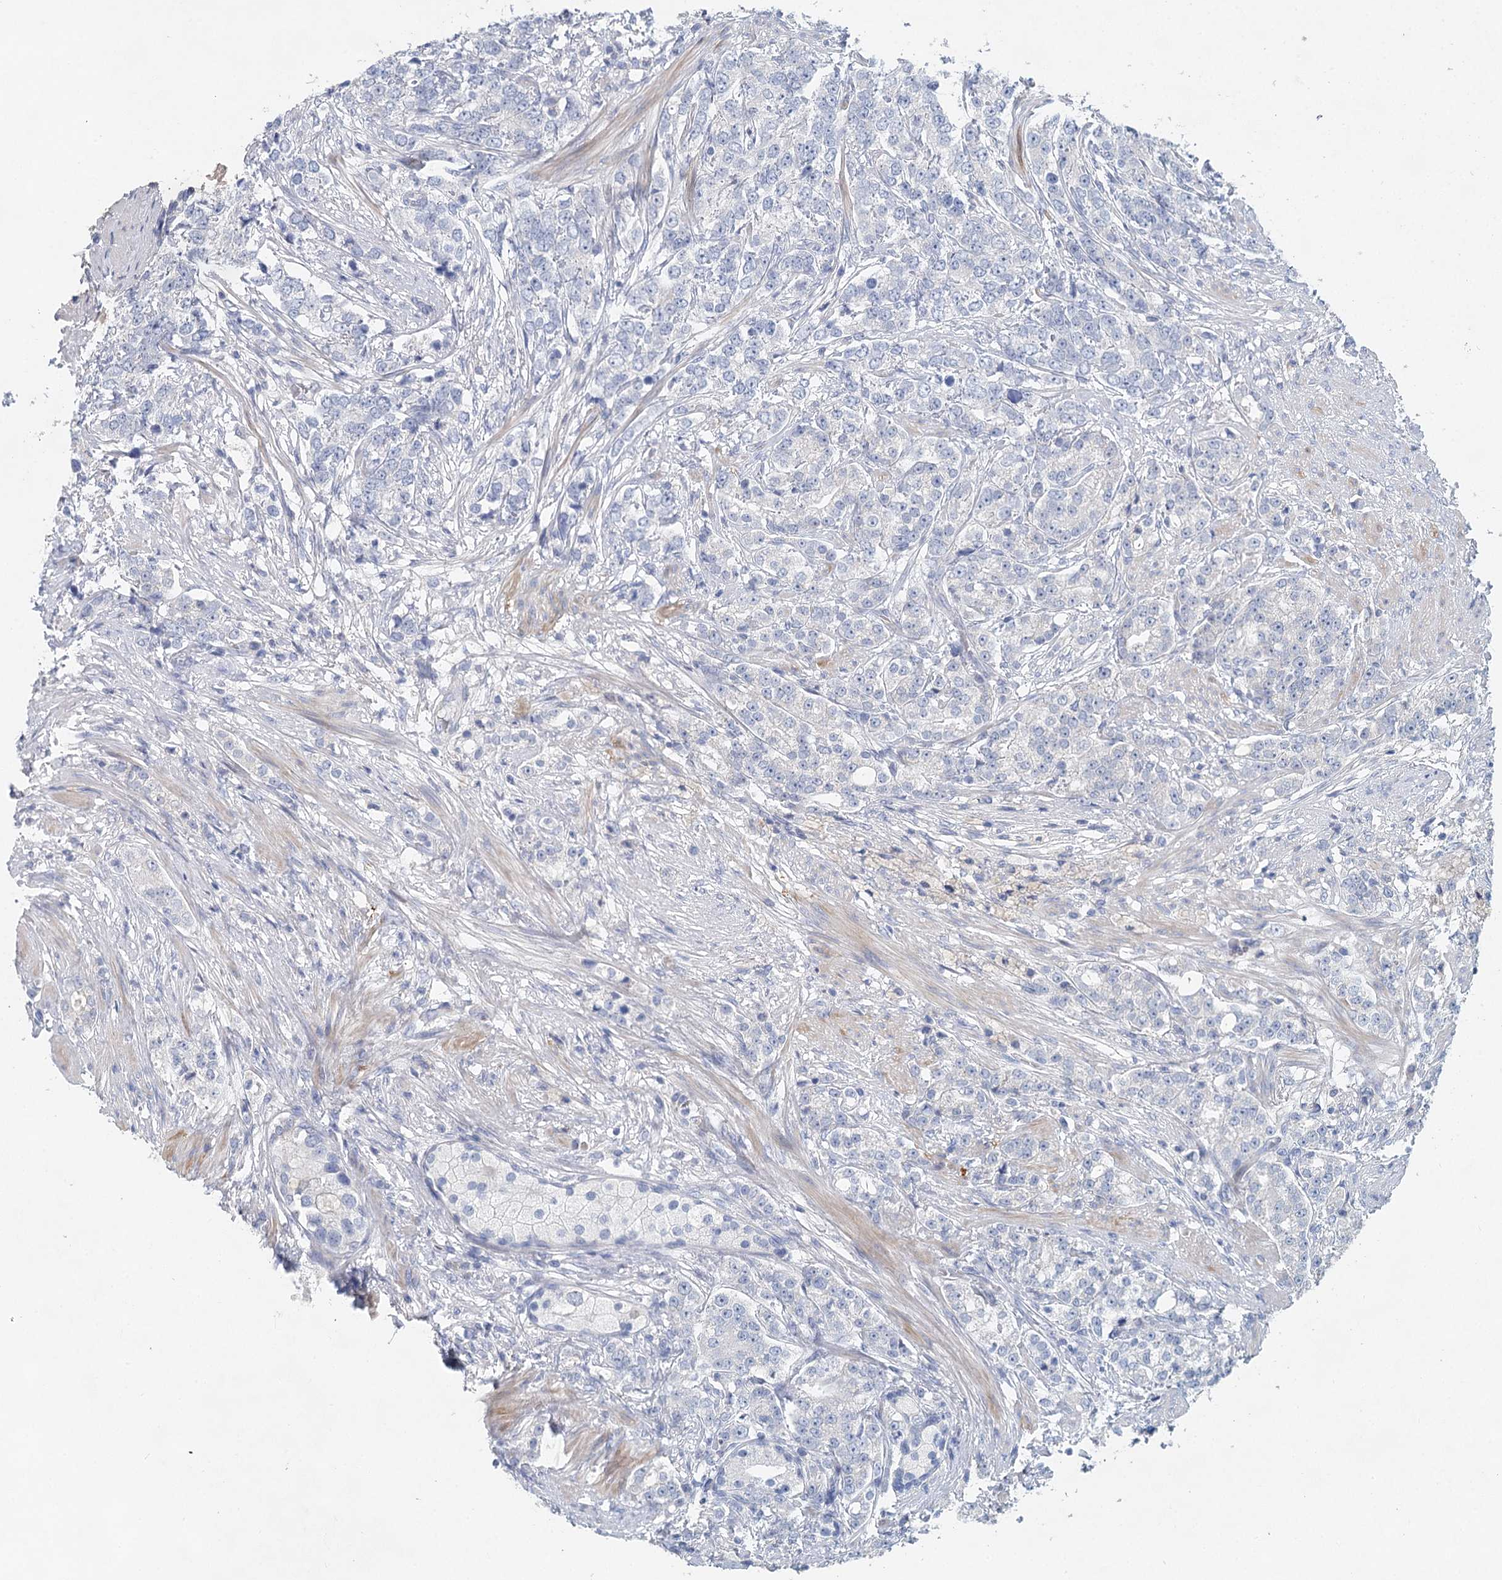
{"staining": {"intensity": "negative", "quantity": "none", "location": "none"}, "tissue": "prostate cancer", "cell_type": "Tumor cells", "image_type": "cancer", "snomed": [{"axis": "morphology", "description": "Adenocarcinoma, High grade"}, {"axis": "topography", "description": "Prostate"}], "caption": "High magnification brightfield microscopy of prostate cancer (high-grade adenocarcinoma) stained with DAB (brown) and counterstained with hematoxylin (blue): tumor cells show no significant expression.", "gene": "MYL6B", "patient": {"sex": "male", "age": 69}}